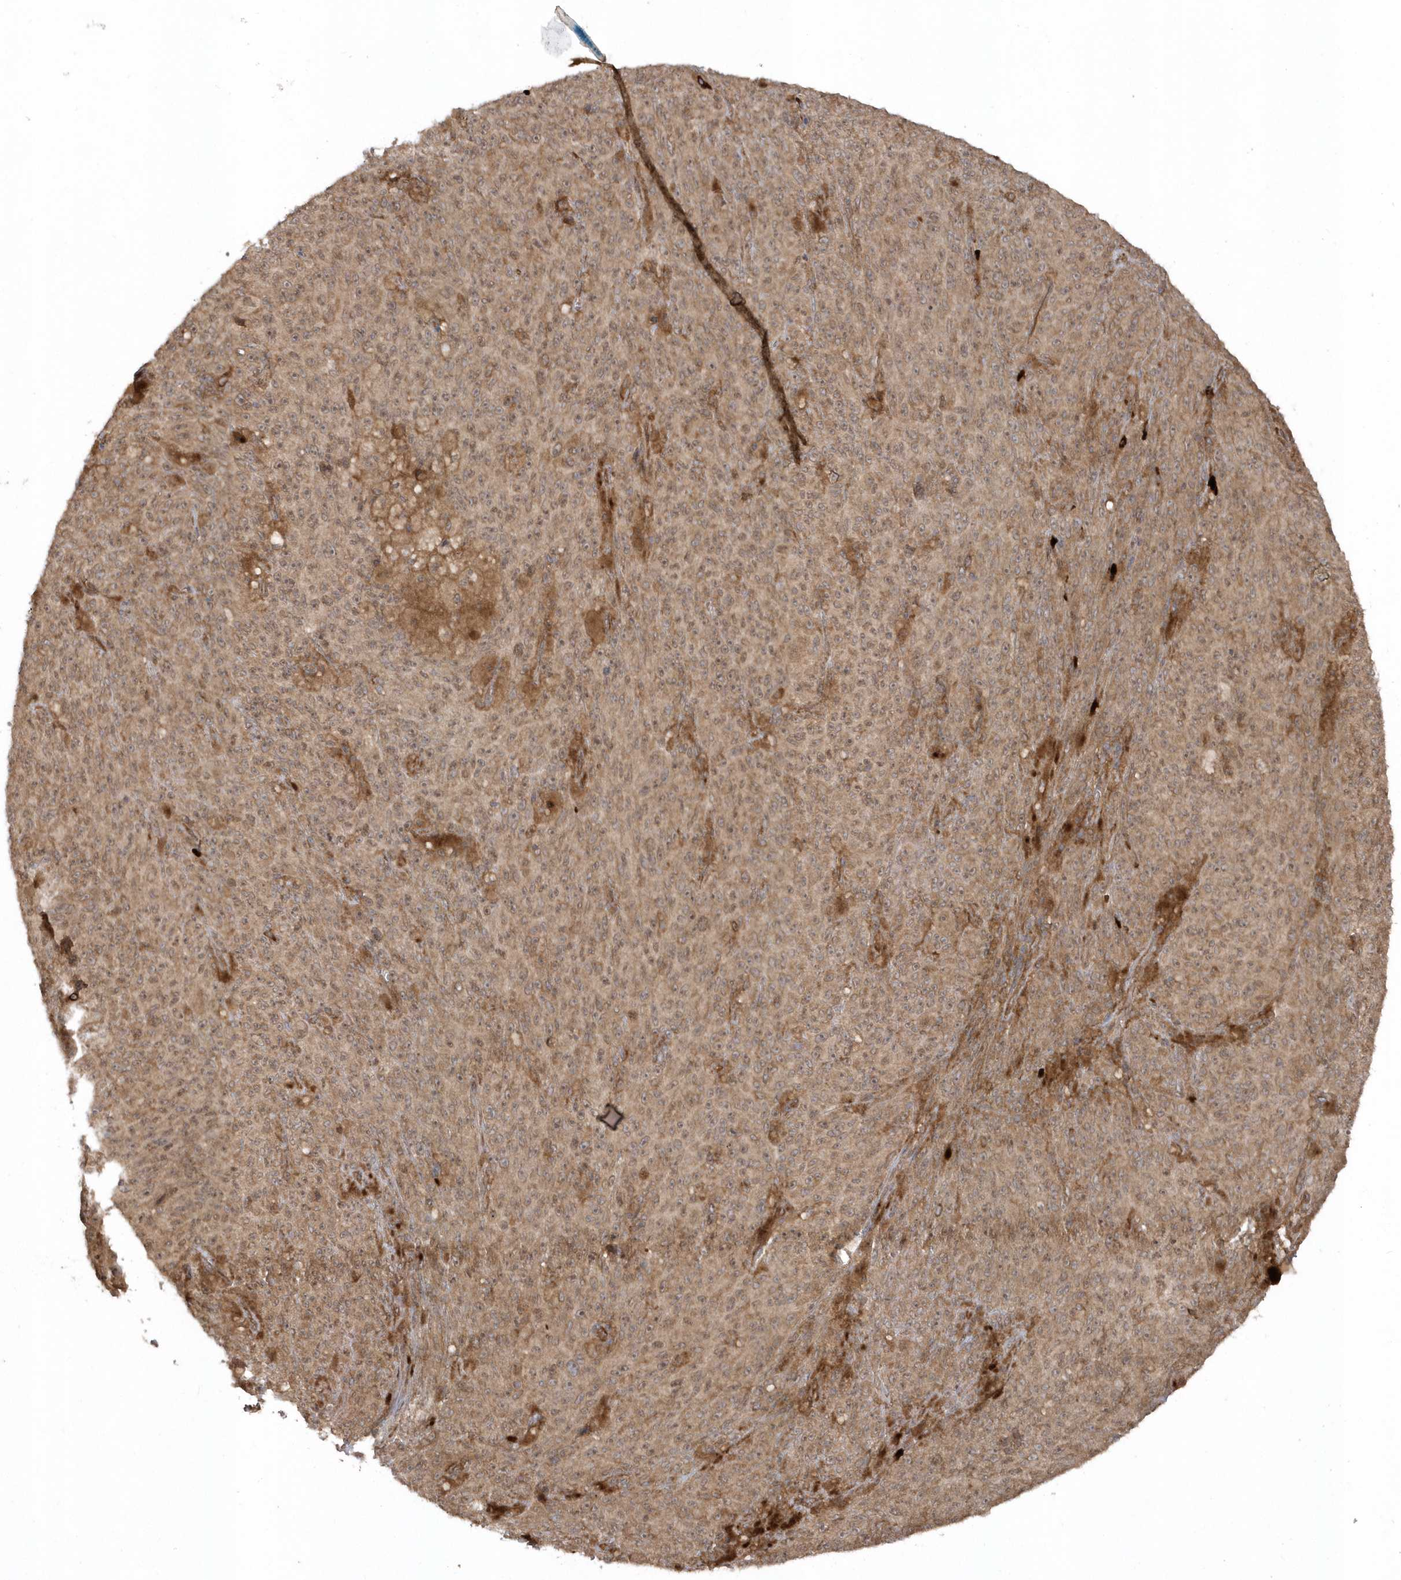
{"staining": {"intensity": "moderate", "quantity": ">75%", "location": "cytoplasmic/membranous"}, "tissue": "melanoma", "cell_type": "Tumor cells", "image_type": "cancer", "snomed": [{"axis": "morphology", "description": "Malignant melanoma, NOS"}, {"axis": "topography", "description": "Skin"}], "caption": "The histopathology image reveals immunohistochemical staining of melanoma. There is moderate cytoplasmic/membranous expression is appreciated in about >75% of tumor cells.", "gene": "HERPUD1", "patient": {"sex": "female", "age": 82}}